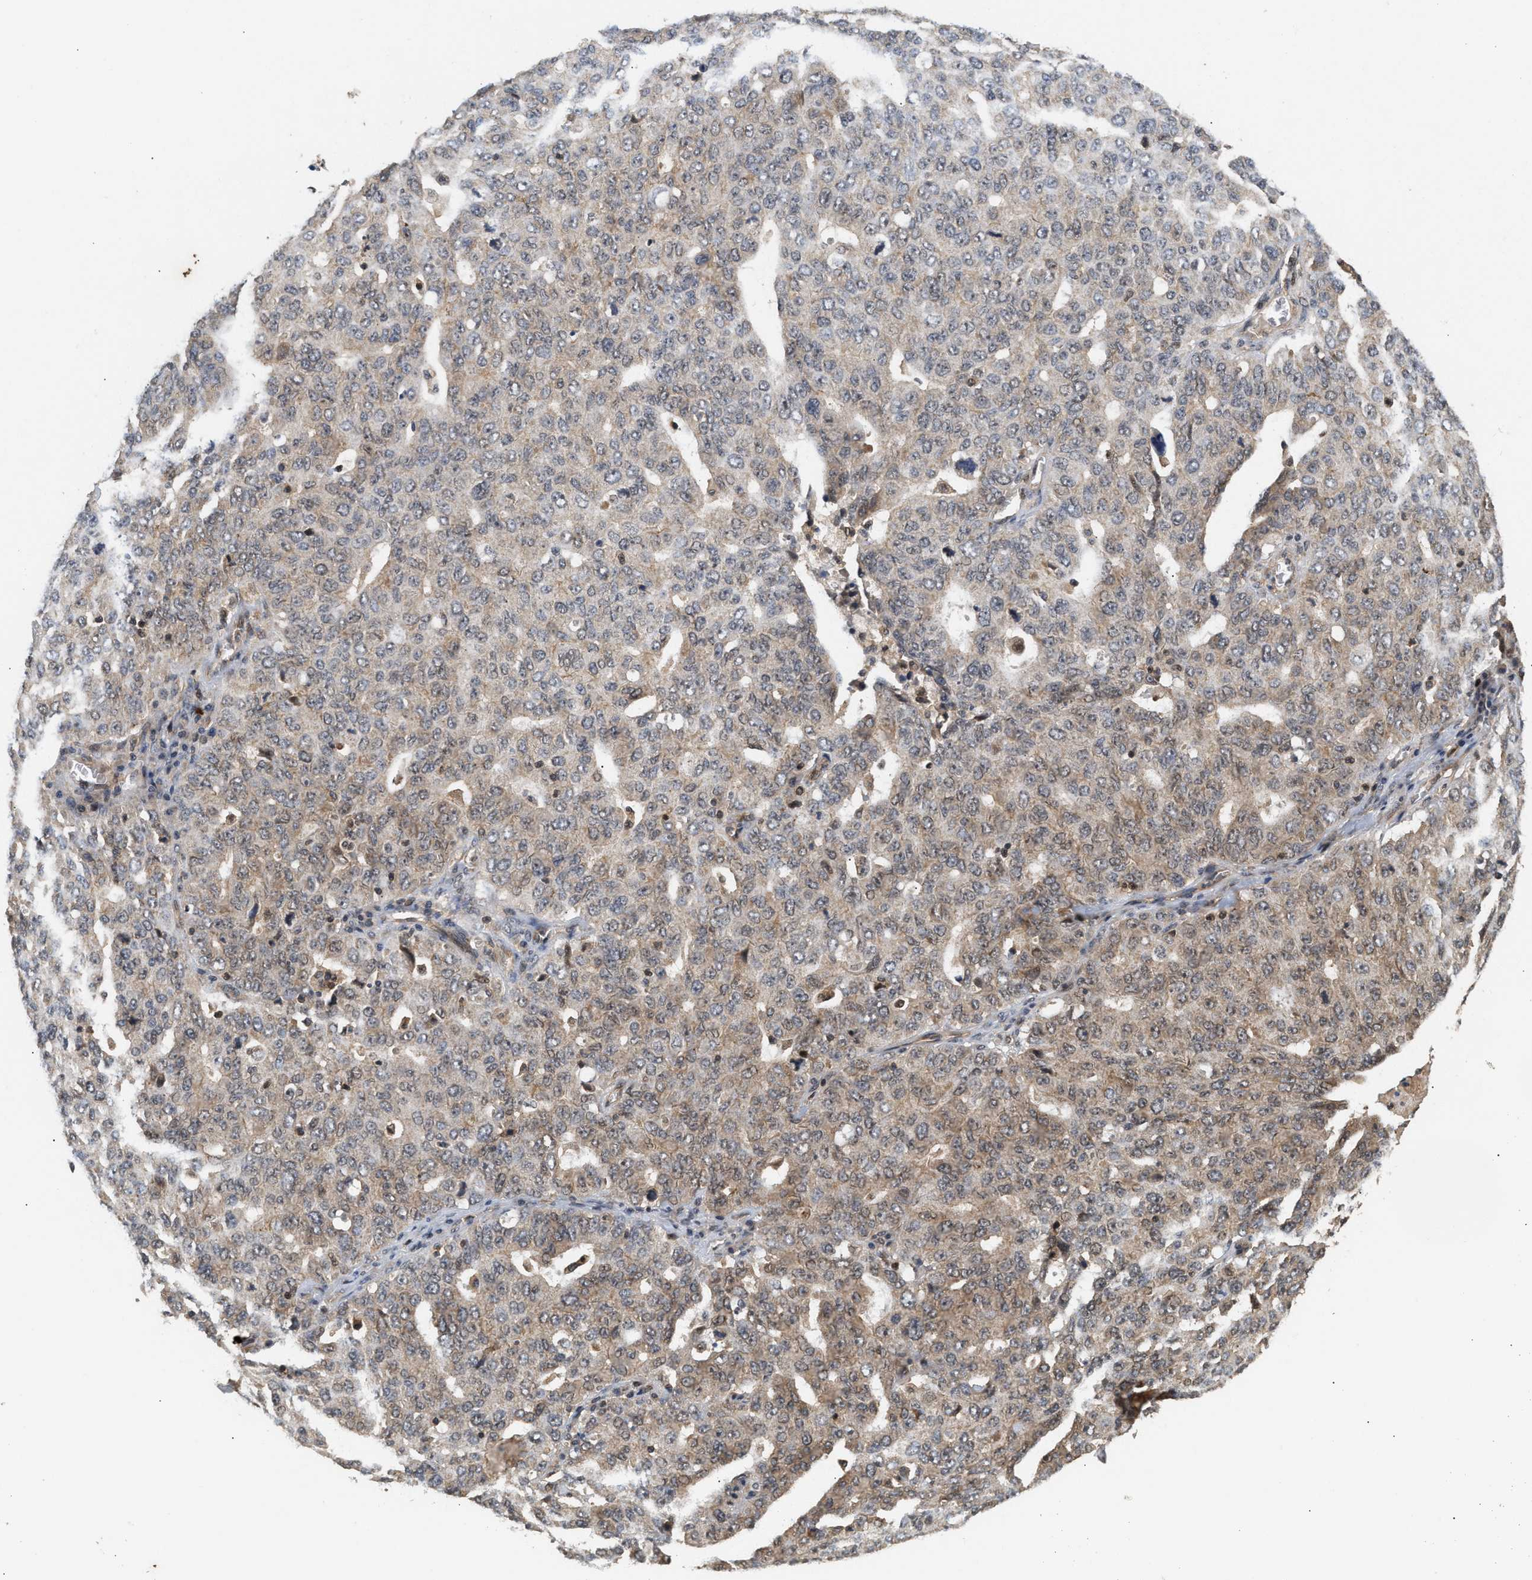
{"staining": {"intensity": "moderate", "quantity": ">75%", "location": "cytoplasmic/membranous,nuclear"}, "tissue": "ovarian cancer", "cell_type": "Tumor cells", "image_type": "cancer", "snomed": [{"axis": "morphology", "description": "Carcinoma, endometroid"}, {"axis": "topography", "description": "Ovary"}], "caption": "Tumor cells display medium levels of moderate cytoplasmic/membranous and nuclear staining in about >75% of cells in ovarian endometroid carcinoma. (IHC, brightfield microscopy, high magnification).", "gene": "ABHD5", "patient": {"sex": "female", "age": 62}}